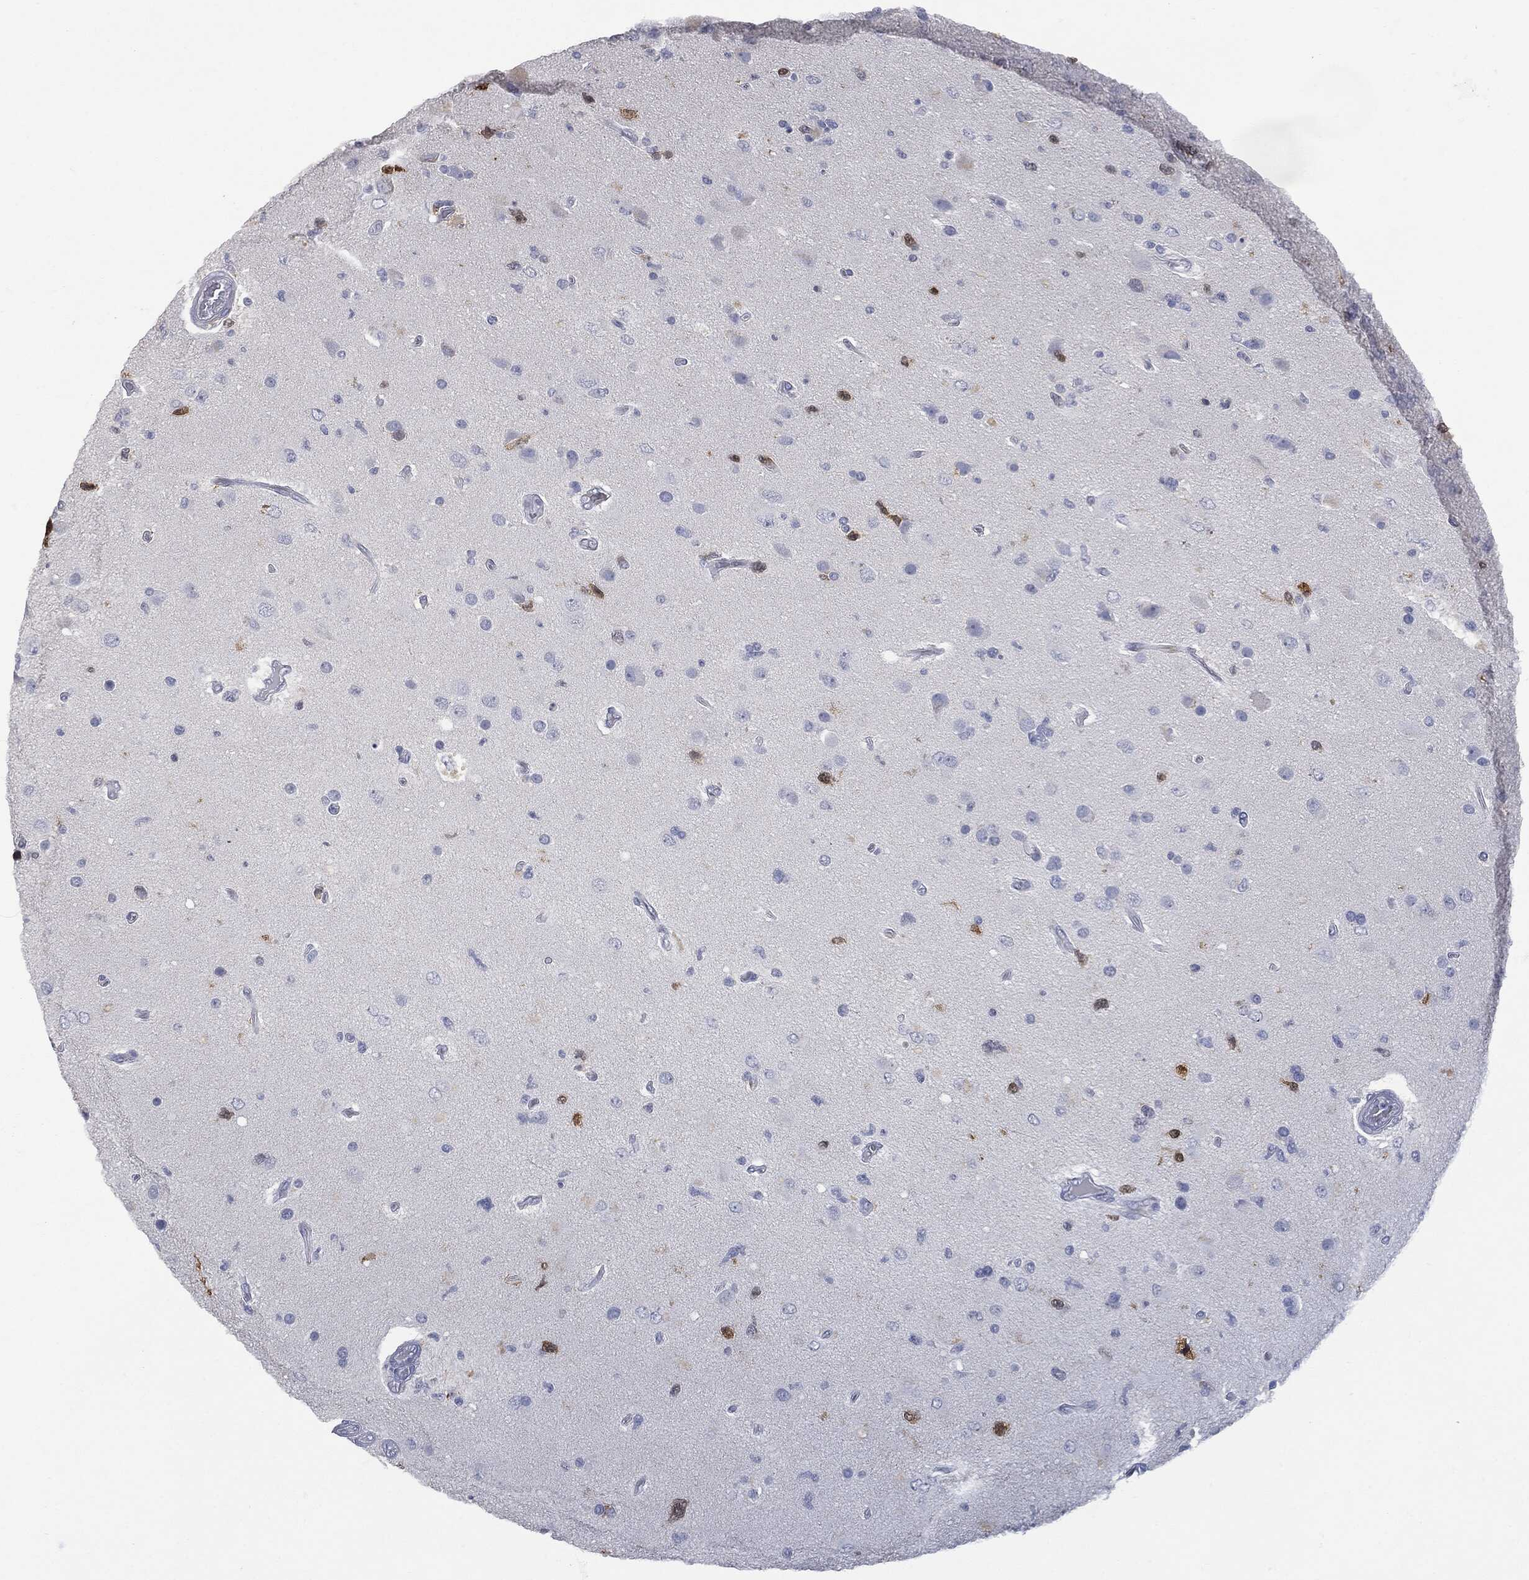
{"staining": {"intensity": "strong", "quantity": "<25%", "location": "cytoplasmic/membranous,nuclear"}, "tissue": "glioma", "cell_type": "Tumor cells", "image_type": "cancer", "snomed": [{"axis": "morphology", "description": "Glioma, malignant, High grade"}, {"axis": "topography", "description": "Cerebral cortex"}], "caption": "Protein staining of malignant glioma (high-grade) tissue reveals strong cytoplasmic/membranous and nuclear positivity in approximately <25% of tumor cells. (Stains: DAB (3,3'-diaminobenzidine) in brown, nuclei in blue, Microscopy: brightfield microscopy at high magnification).", "gene": "UBE2C", "patient": {"sex": "male", "age": 70}}